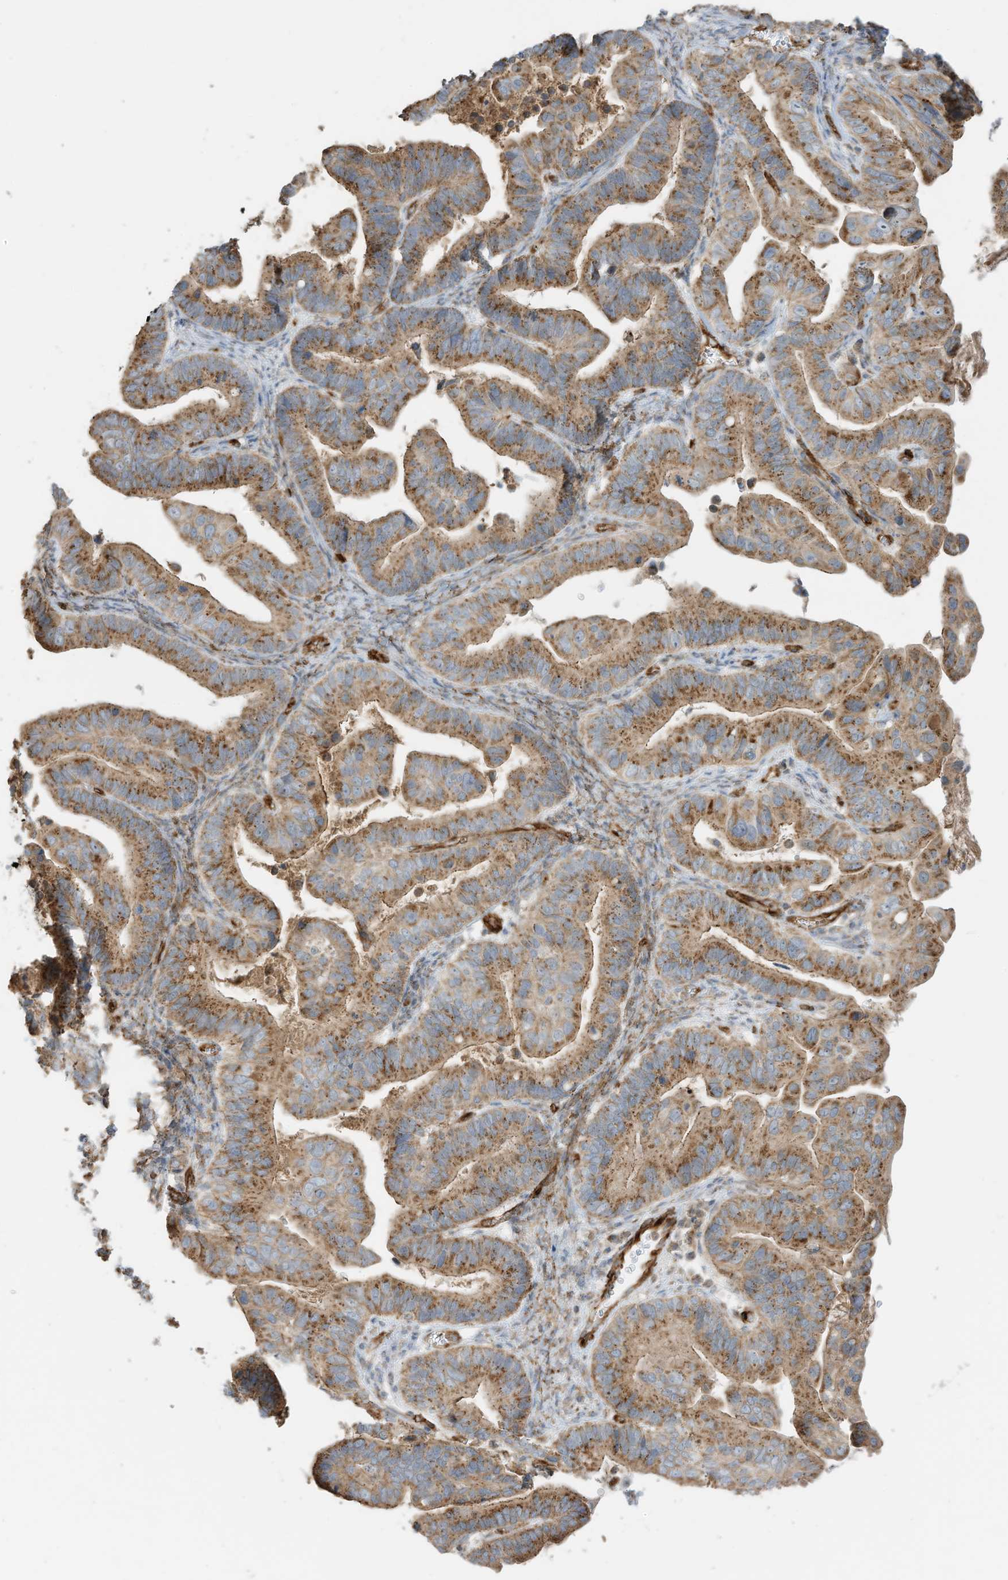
{"staining": {"intensity": "moderate", "quantity": ">75%", "location": "cytoplasmic/membranous"}, "tissue": "ovarian cancer", "cell_type": "Tumor cells", "image_type": "cancer", "snomed": [{"axis": "morphology", "description": "Cystadenocarcinoma, serous, NOS"}, {"axis": "topography", "description": "Ovary"}], "caption": "The micrograph shows staining of ovarian cancer, revealing moderate cytoplasmic/membranous protein staining (brown color) within tumor cells.", "gene": "ABCB7", "patient": {"sex": "female", "age": 56}}